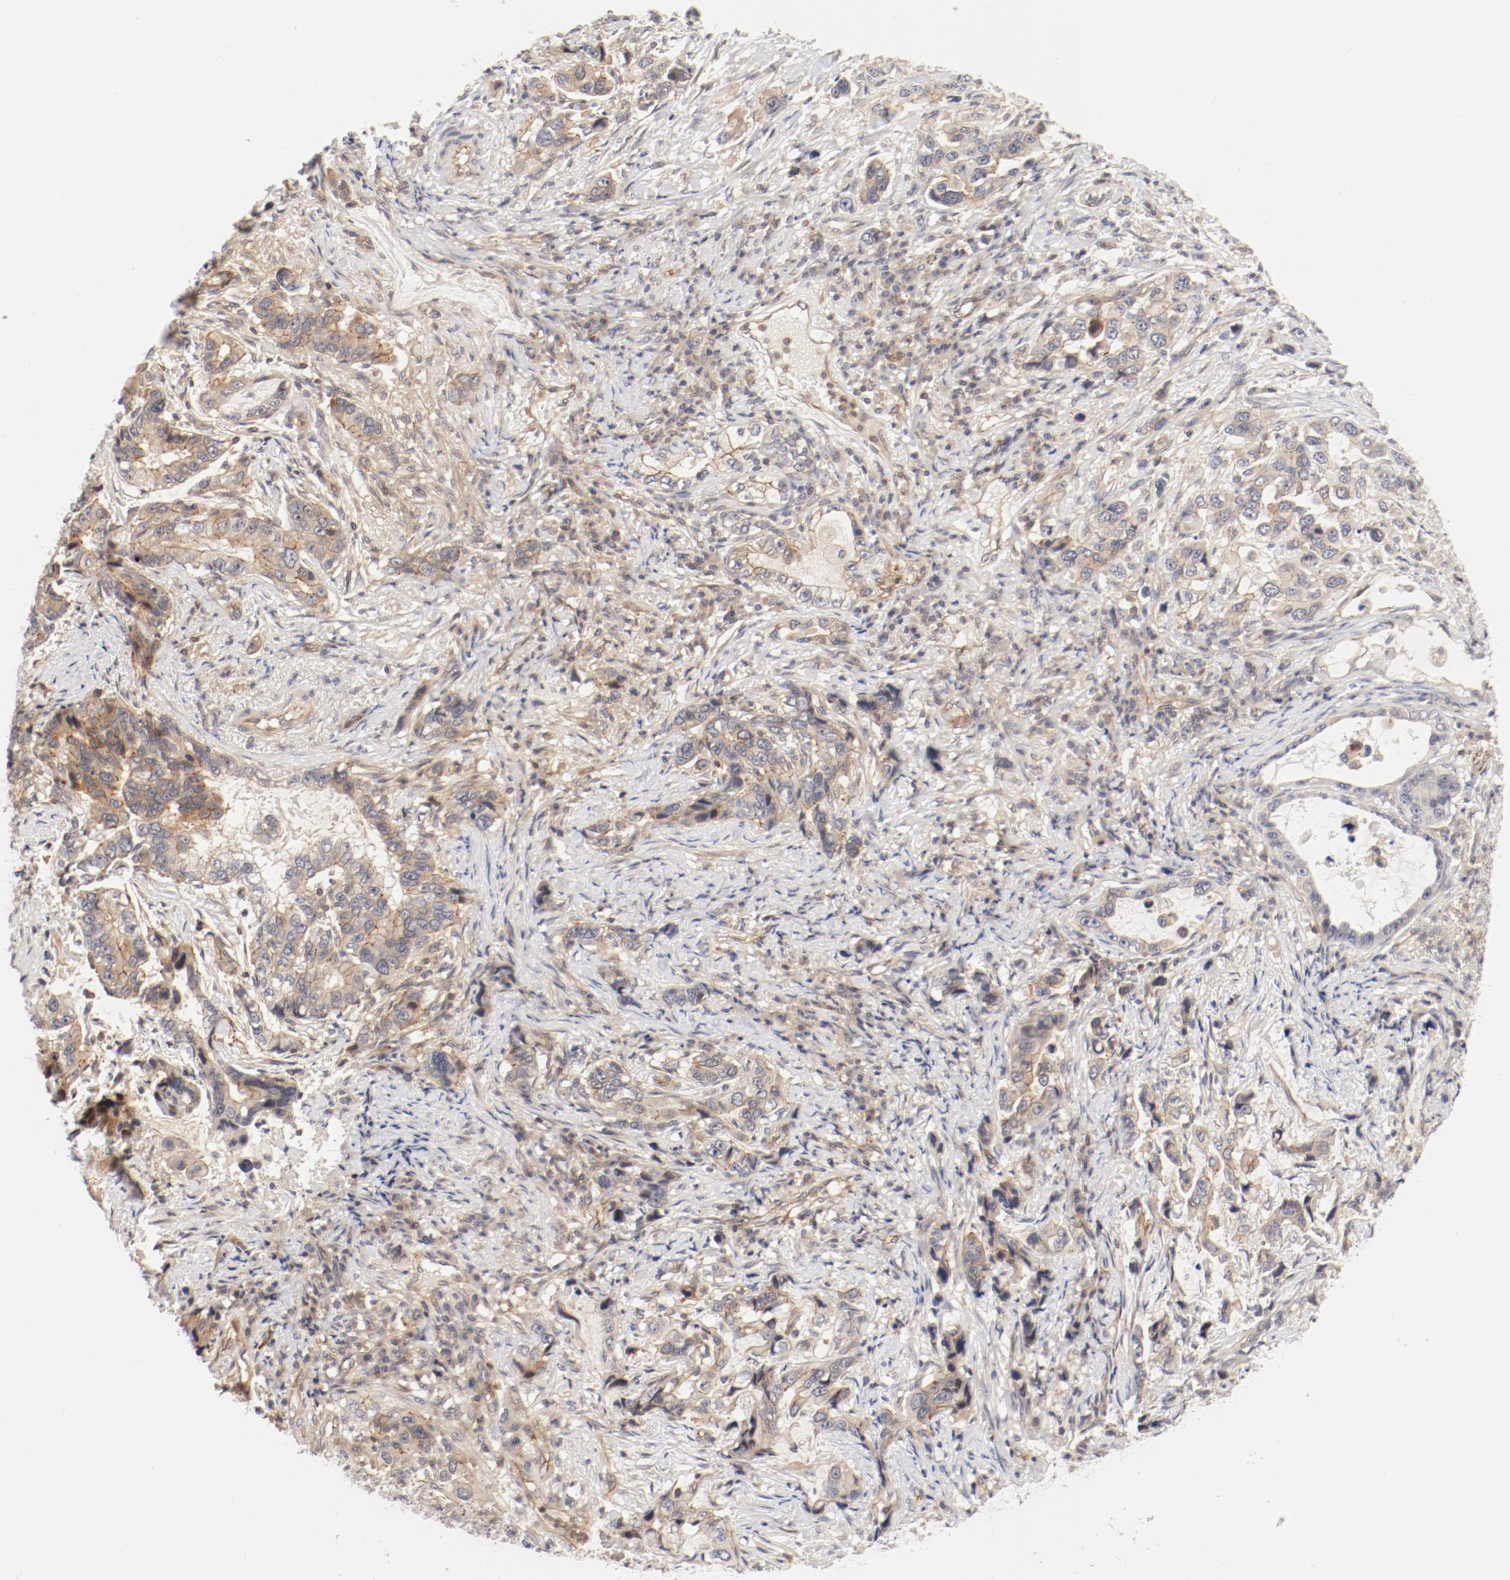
{"staining": {"intensity": "weak", "quantity": ">75%", "location": "cytoplasmic/membranous"}, "tissue": "stomach cancer", "cell_type": "Tumor cells", "image_type": "cancer", "snomed": [{"axis": "morphology", "description": "Adenocarcinoma, NOS"}, {"axis": "topography", "description": "Stomach, lower"}], "caption": "An immunohistochemistry photomicrograph of neoplastic tissue is shown. Protein staining in brown labels weak cytoplasmic/membranous positivity in stomach adenocarcinoma within tumor cells.", "gene": "ZNF267", "patient": {"sex": "female", "age": 93}}